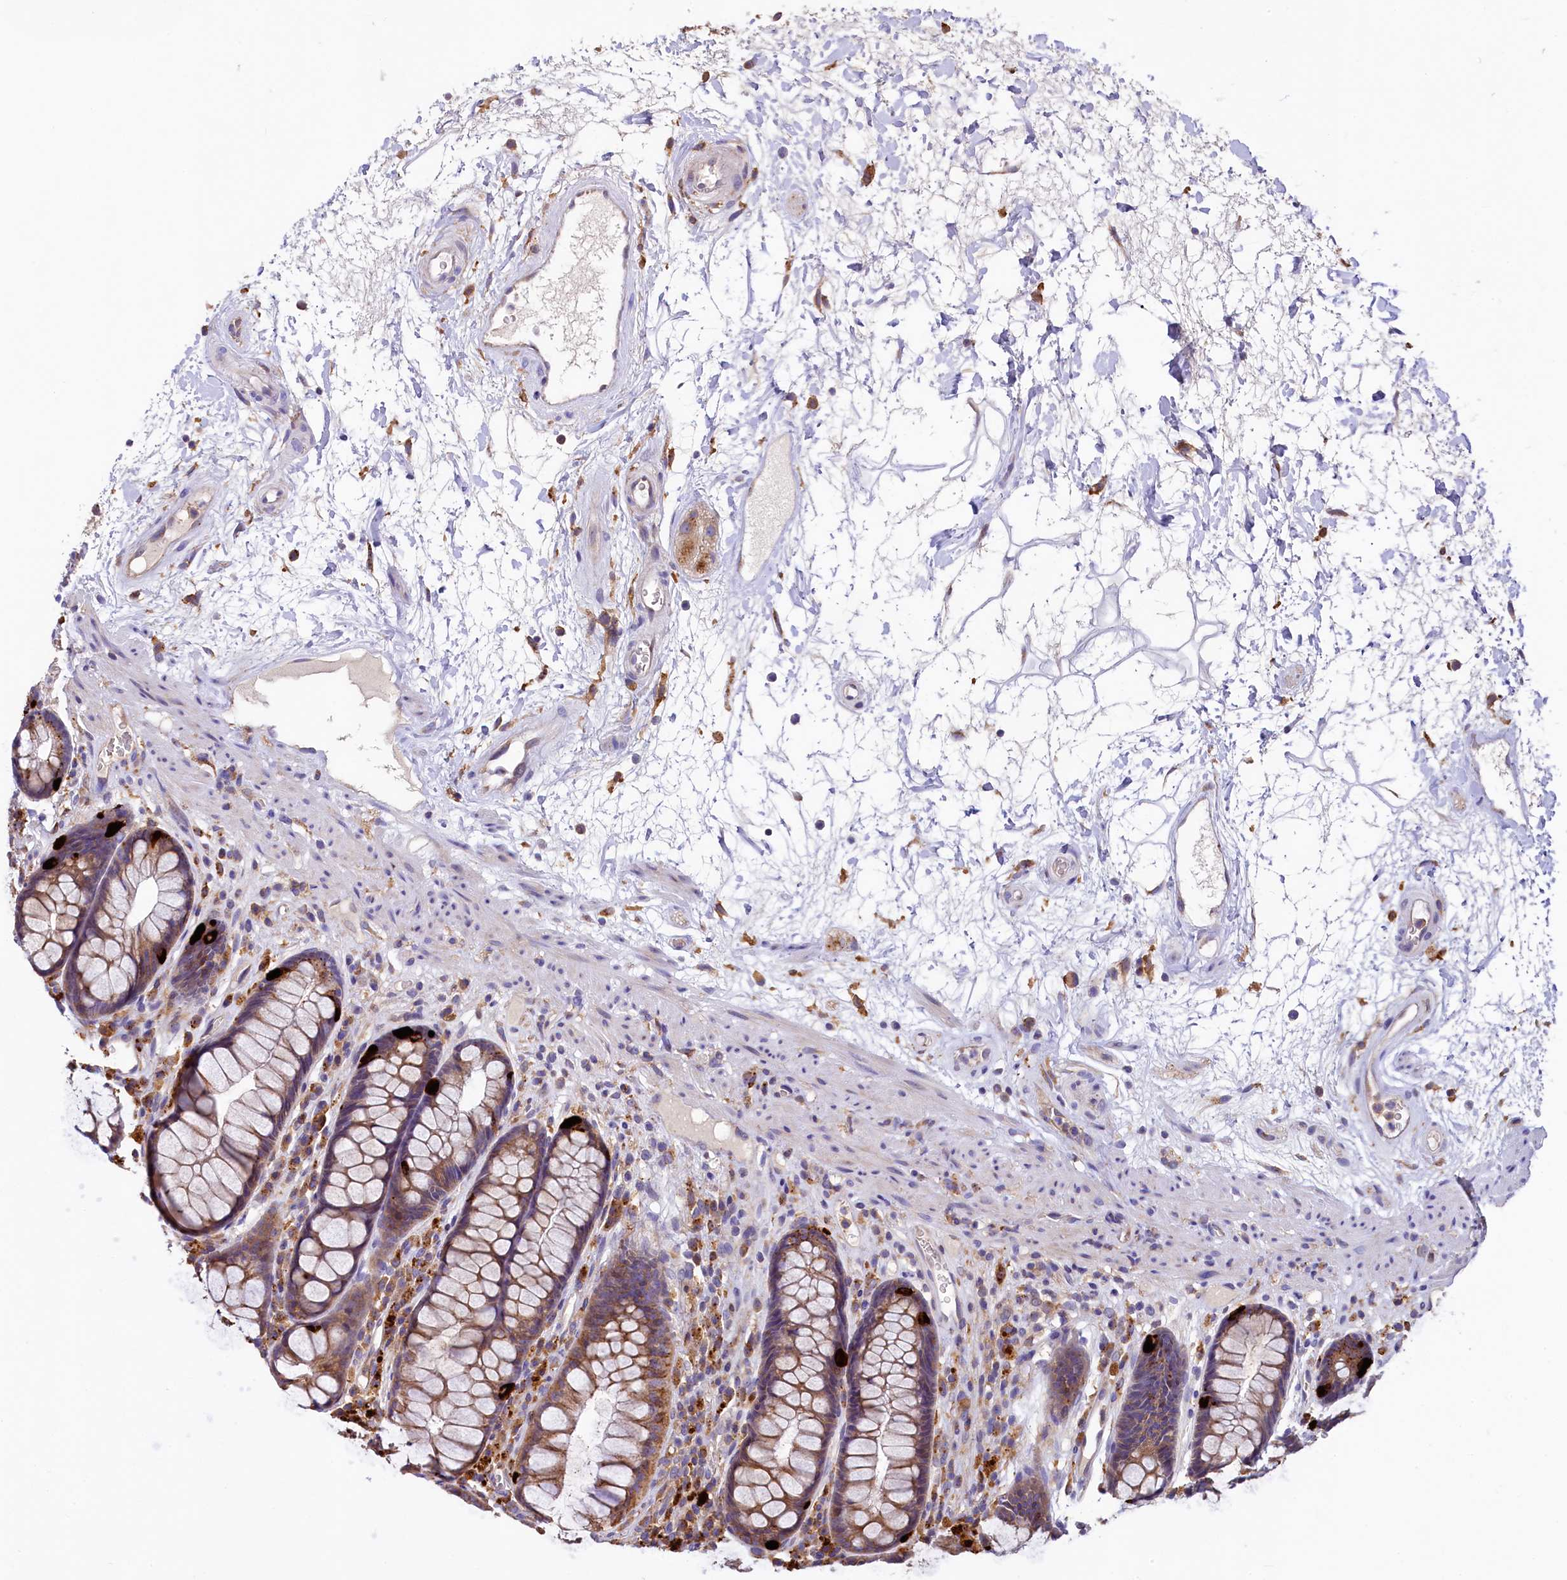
{"staining": {"intensity": "strong", "quantity": "25%-75%", "location": "cytoplasmic/membranous"}, "tissue": "rectum", "cell_type": "Glandular cells", "image_type": "normal", "snomed": [{"axis": "morphology", "description": "Normal tissue, NOS"}, {"axis": "topography", "description": "Rectum"}], "caption": "Immunohistochemistry (IHC) image of unremarkable rectum: rectum stained using immunohistochemistry demonstrates high levels of strong protein expression localized specifically in the cytoplasmic/membranous of glandular cells, appearing as a cytoplasmic/membranous brown color.", "gene": "HPS6", "patient": {"sex": "male", "age": 64}}